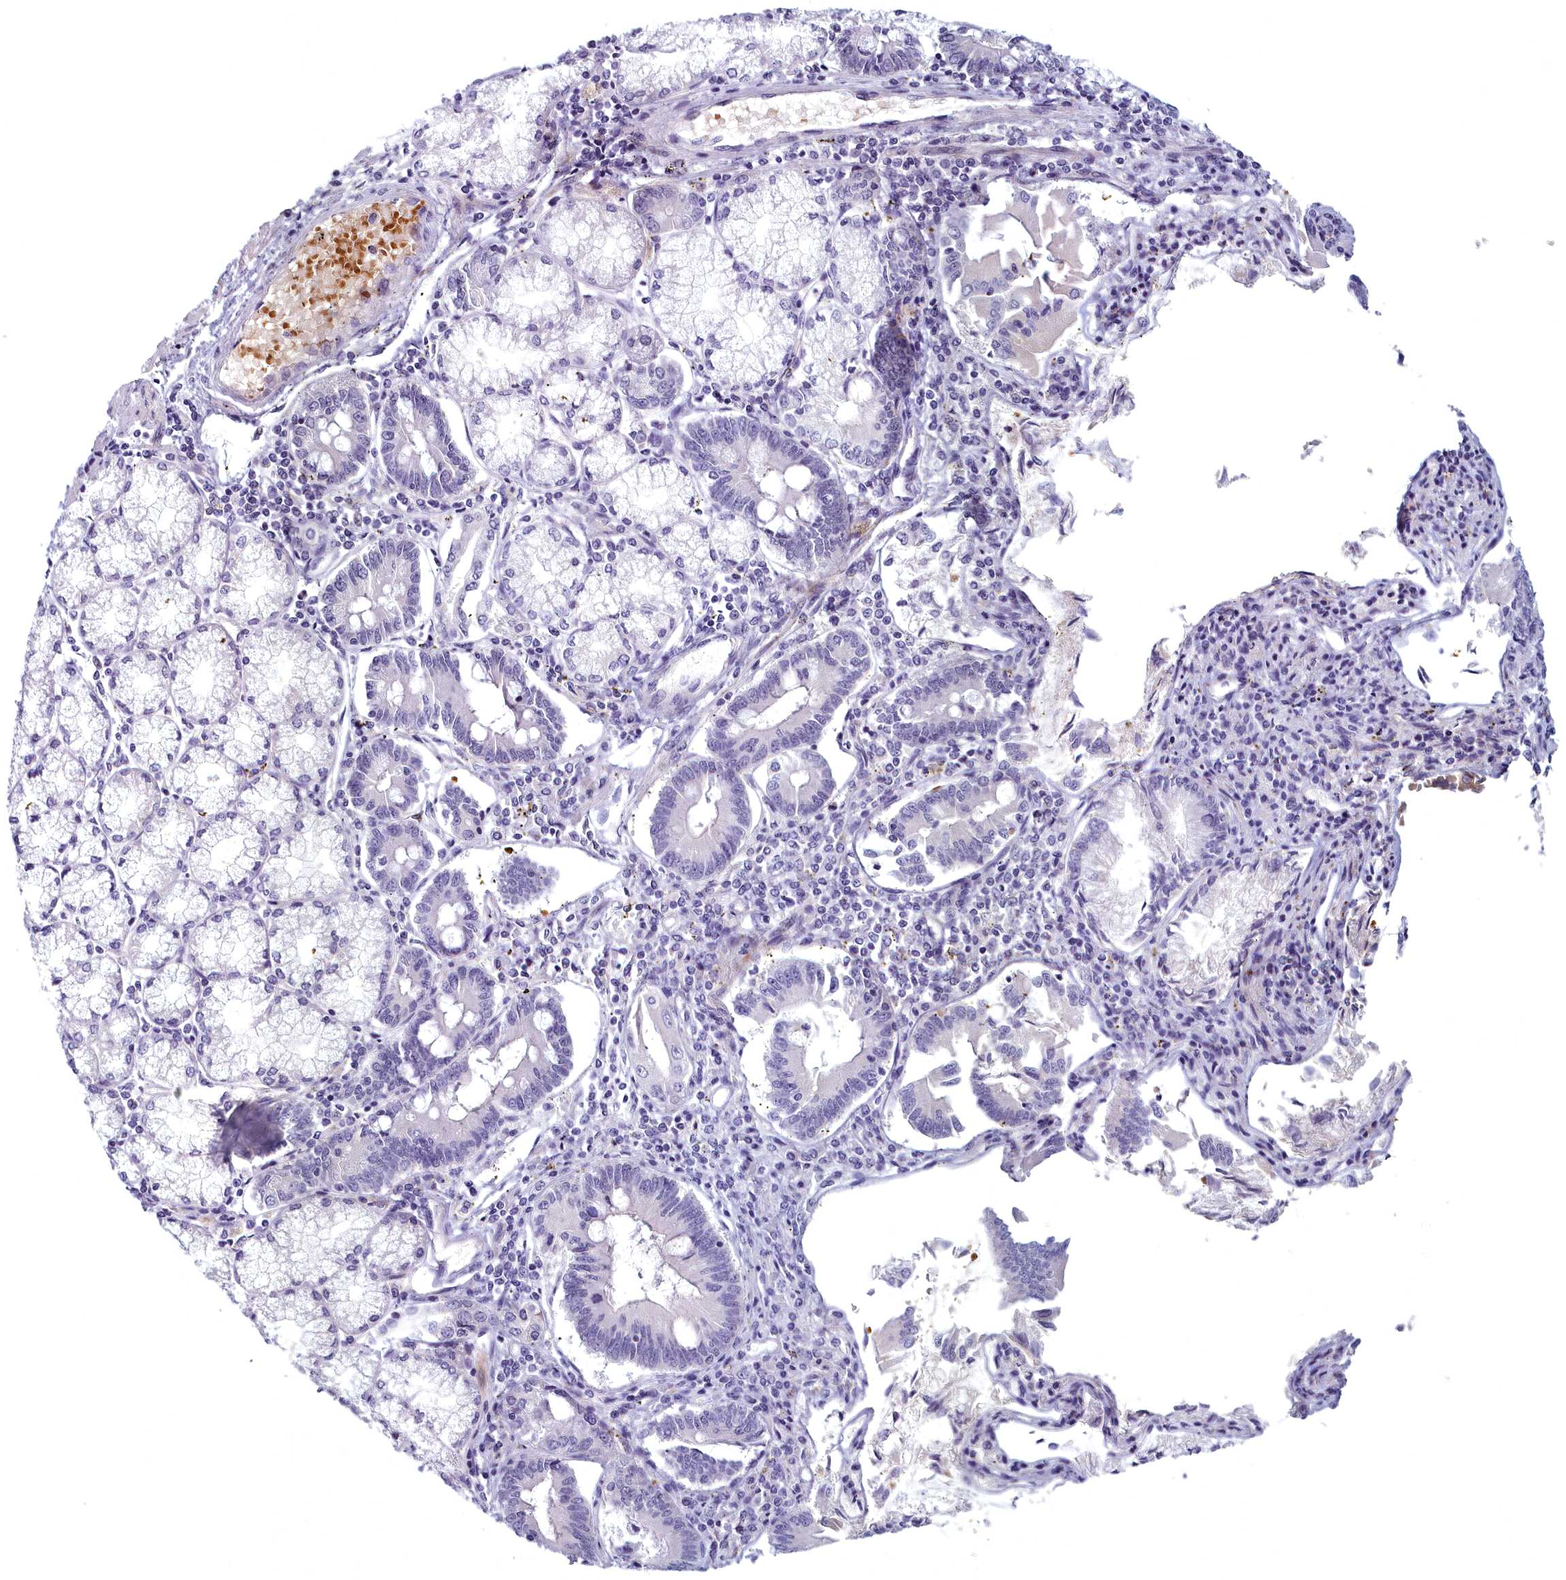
{"staining": {"intensity": "negative", "quantity": "none", "location": "none"}, "tissue": "pancreatic cancer", "cell_type": "Tumor cells", "image_type": "cancer", "snomed": [{"axis": "morphology", "description": "Adenocarcinoma, NOS"}, {"axis": "topography", "description": "Pancreas"}], "caption": "Tumor cells are negative for protein expression in human pancreatic cancer (adenocarcinoma).", "gene": "ARL15", "patient": {"sex": "female", "age": 50}}